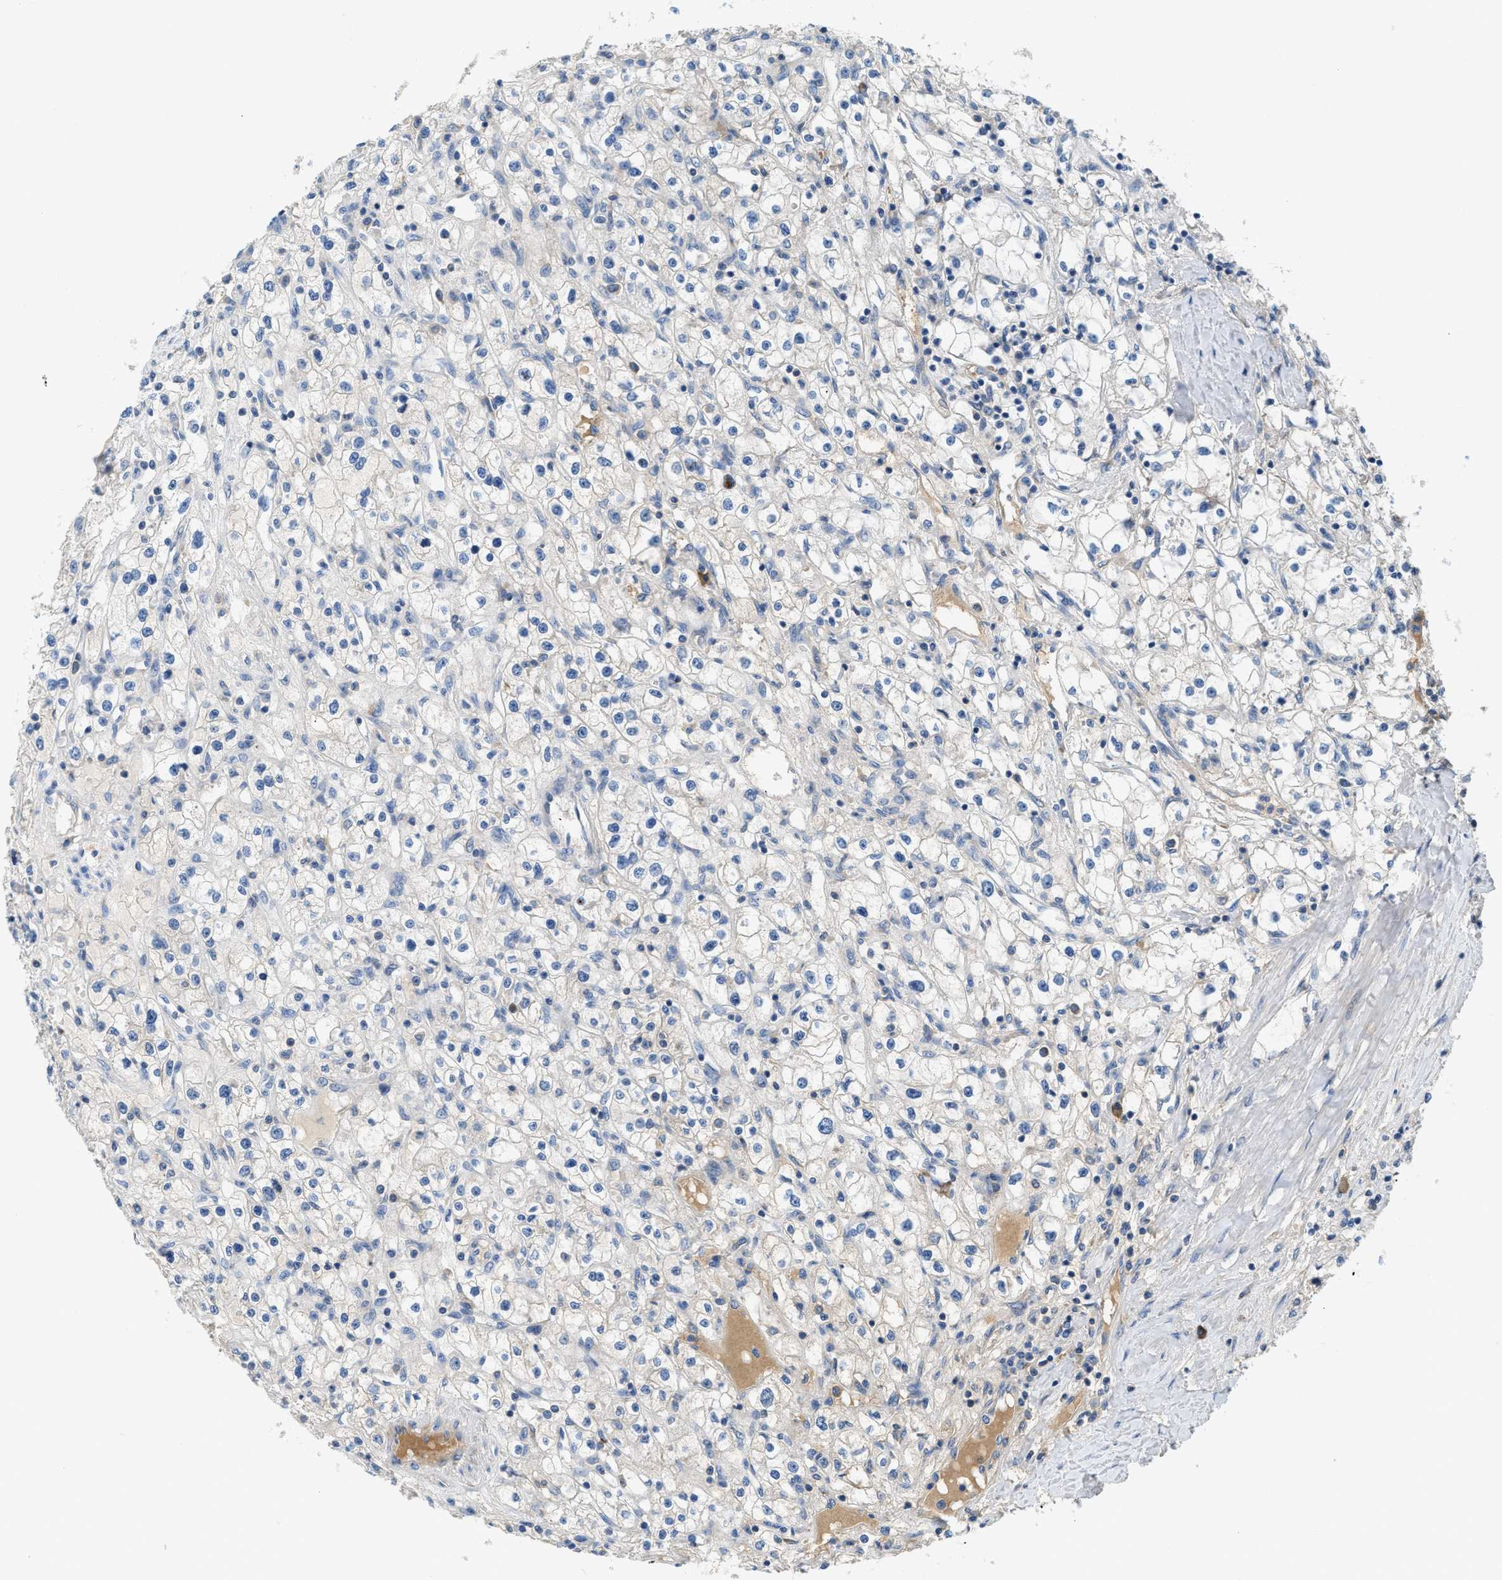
{"staining": {"intensity": "negative", "quantity": "none", "location": "none"}, "tissue": "renal cancer", "cell_type": "Tumor cells", "image_type": "cancer", "snomed": [{"axis": "morphology", "description": "Adenocarcinoma, NOS"}, {"axis": "topography", "description": "Kidney"}], "caption": "Tumor cells show no significant protein staining in renal adenocarcinoma.", "gene": "C1S", "patient": {"sex": "male", "age": 56}}